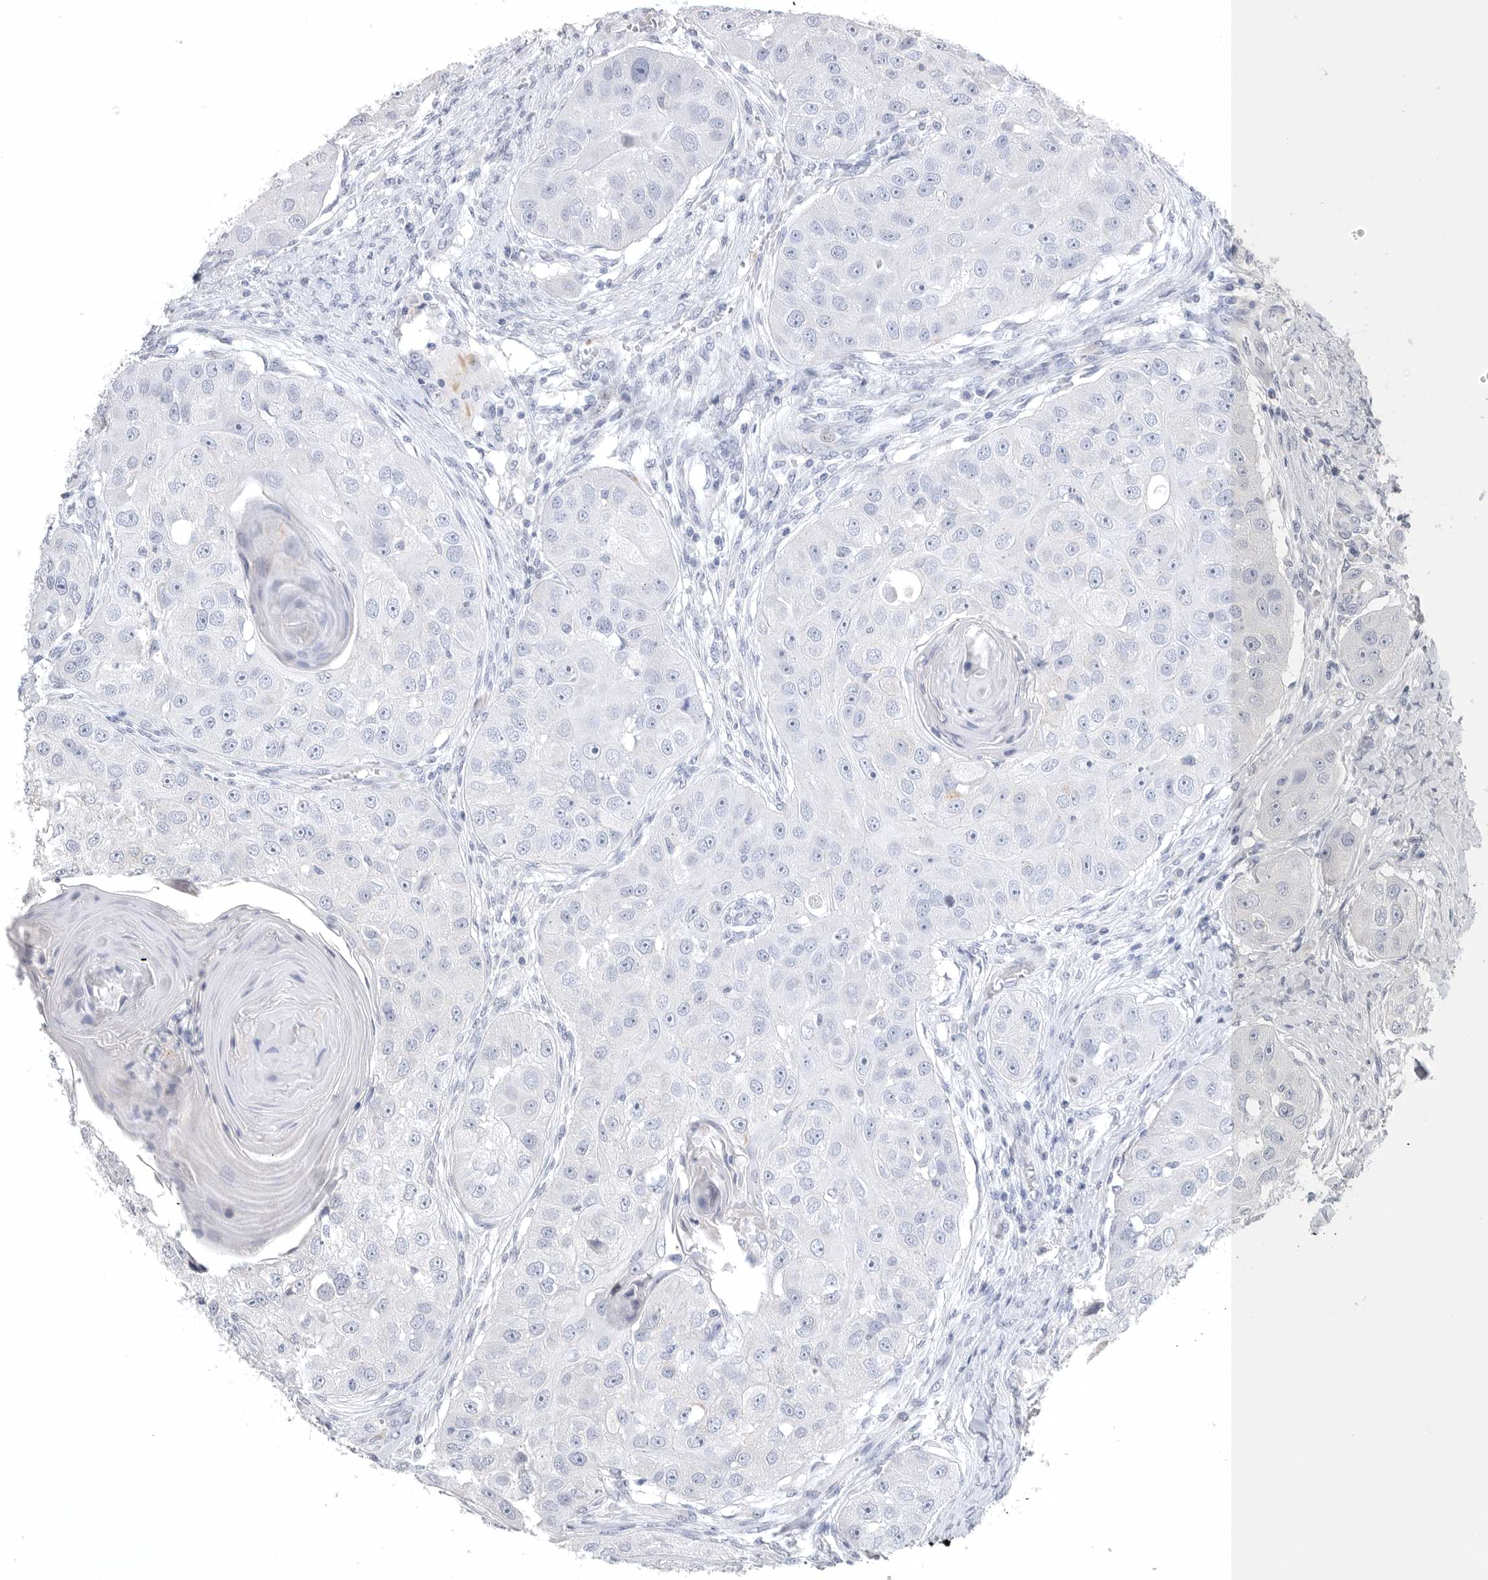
{"staining": {"intensity": "negative", "quantity": "none", "location": "none"}, "tissue": "head and neck cancer", "cell_type": "Tumor cells", "image_type": "cancer", "snomed": [{"axis": "morphology", "description": "Normal tissue, NOS"}, {"axis": "morphology", "description": "Squamous cell carcinoma, NOS"}, {"axis": "topography", "description": "Skeletal muscle"}, {"axis": "topography", "description": "Head-Neck"}], "caption": "This is a photomicrograph of immunohistochemistry staining of head and neck squamous cell carcinoma, which shows no expression in tumor cells.", "gene": "TIMP1", "patient": {"sex": "male", "age": 51}}